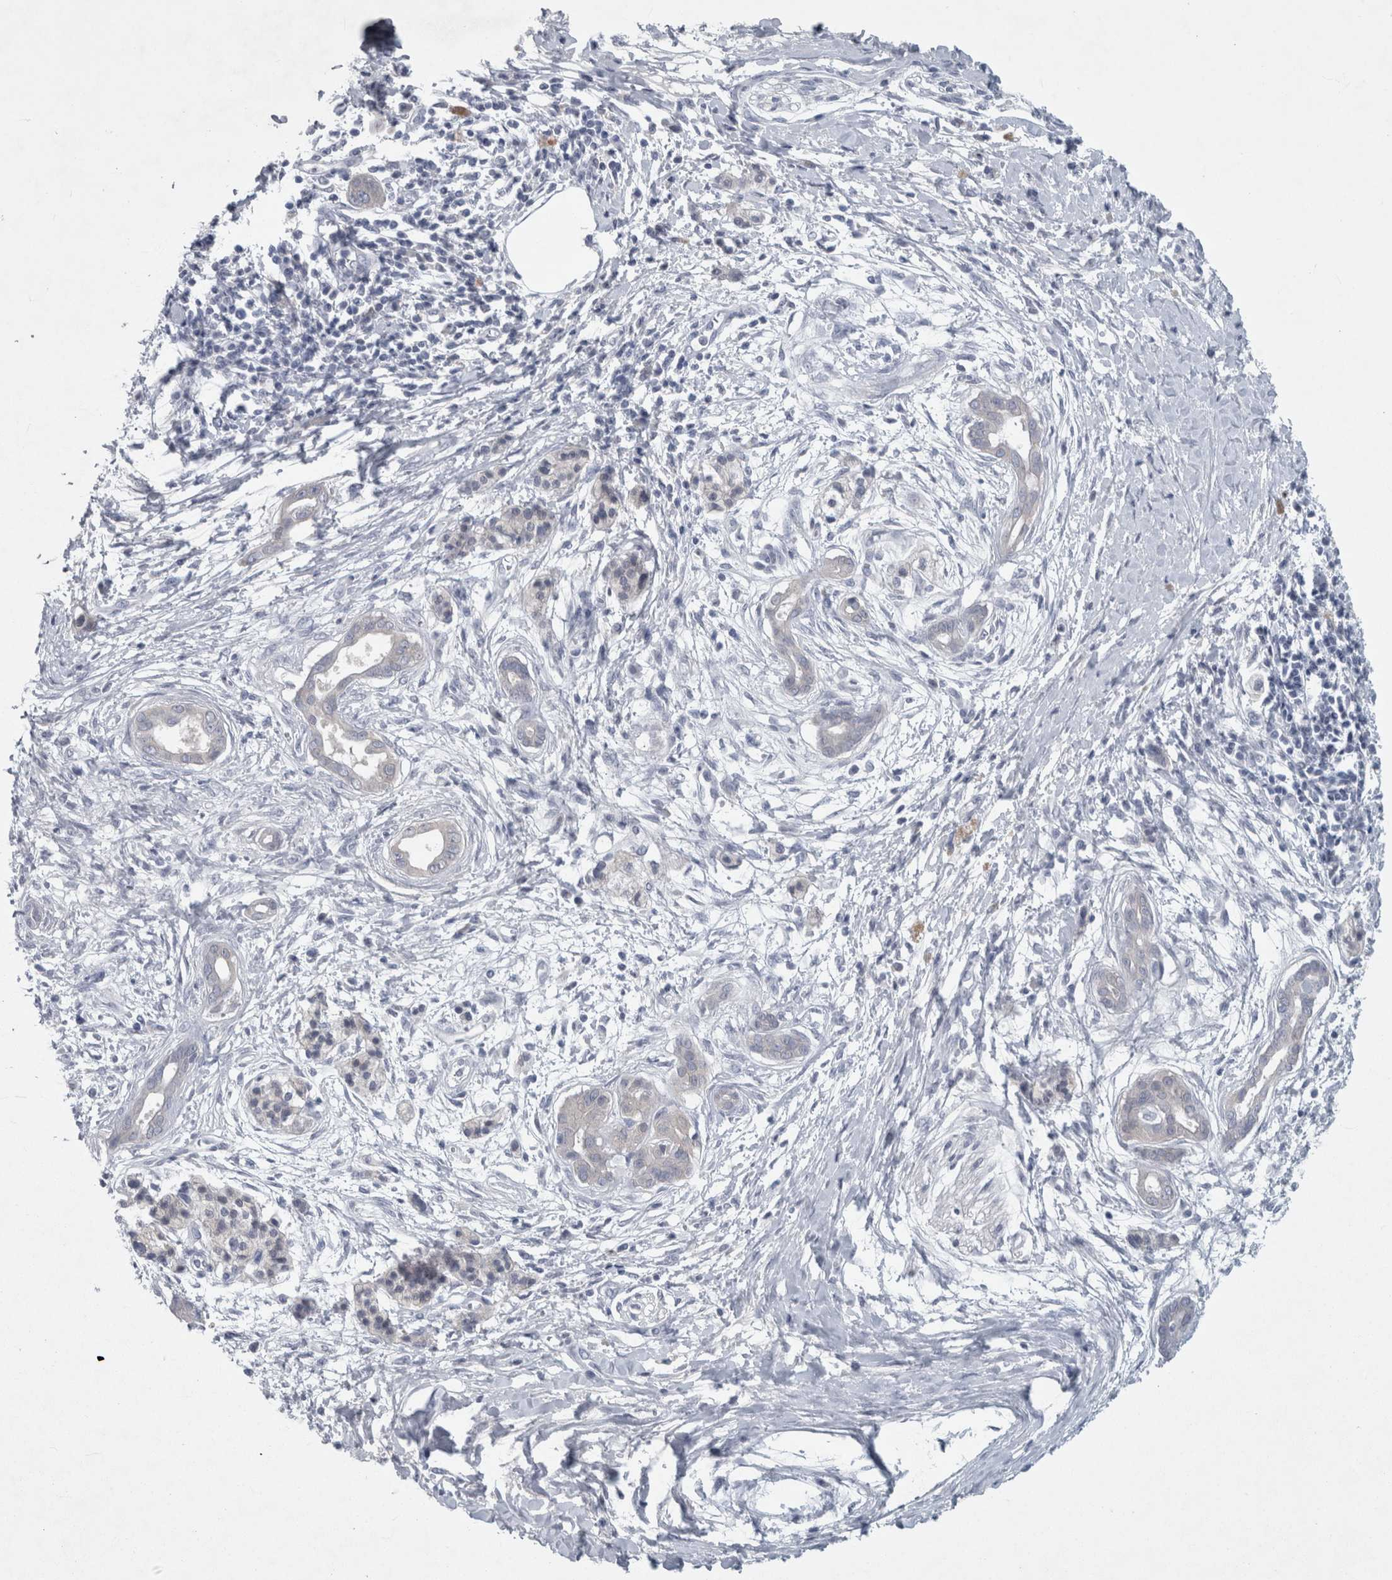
{"staining": {"intensity": "negative", "quantity": "none", "location": "none"}, "tissue": "pancreatic cancer", "cell_type": "Tumor cells", "image_type": "cancer", "snomed": [{"axis": "morphology", "description": "Adenocarcinoma, NOS"}, {"axis": "topography", "description": "Pancreas"}], "caption": "This is an immunohistochemistry photomicrograph of pancreatic adenocarcinoma. There is no expression in tumor cells.", "gene": "FAM83H", "patient": {"sex": "male", "age": 59}}